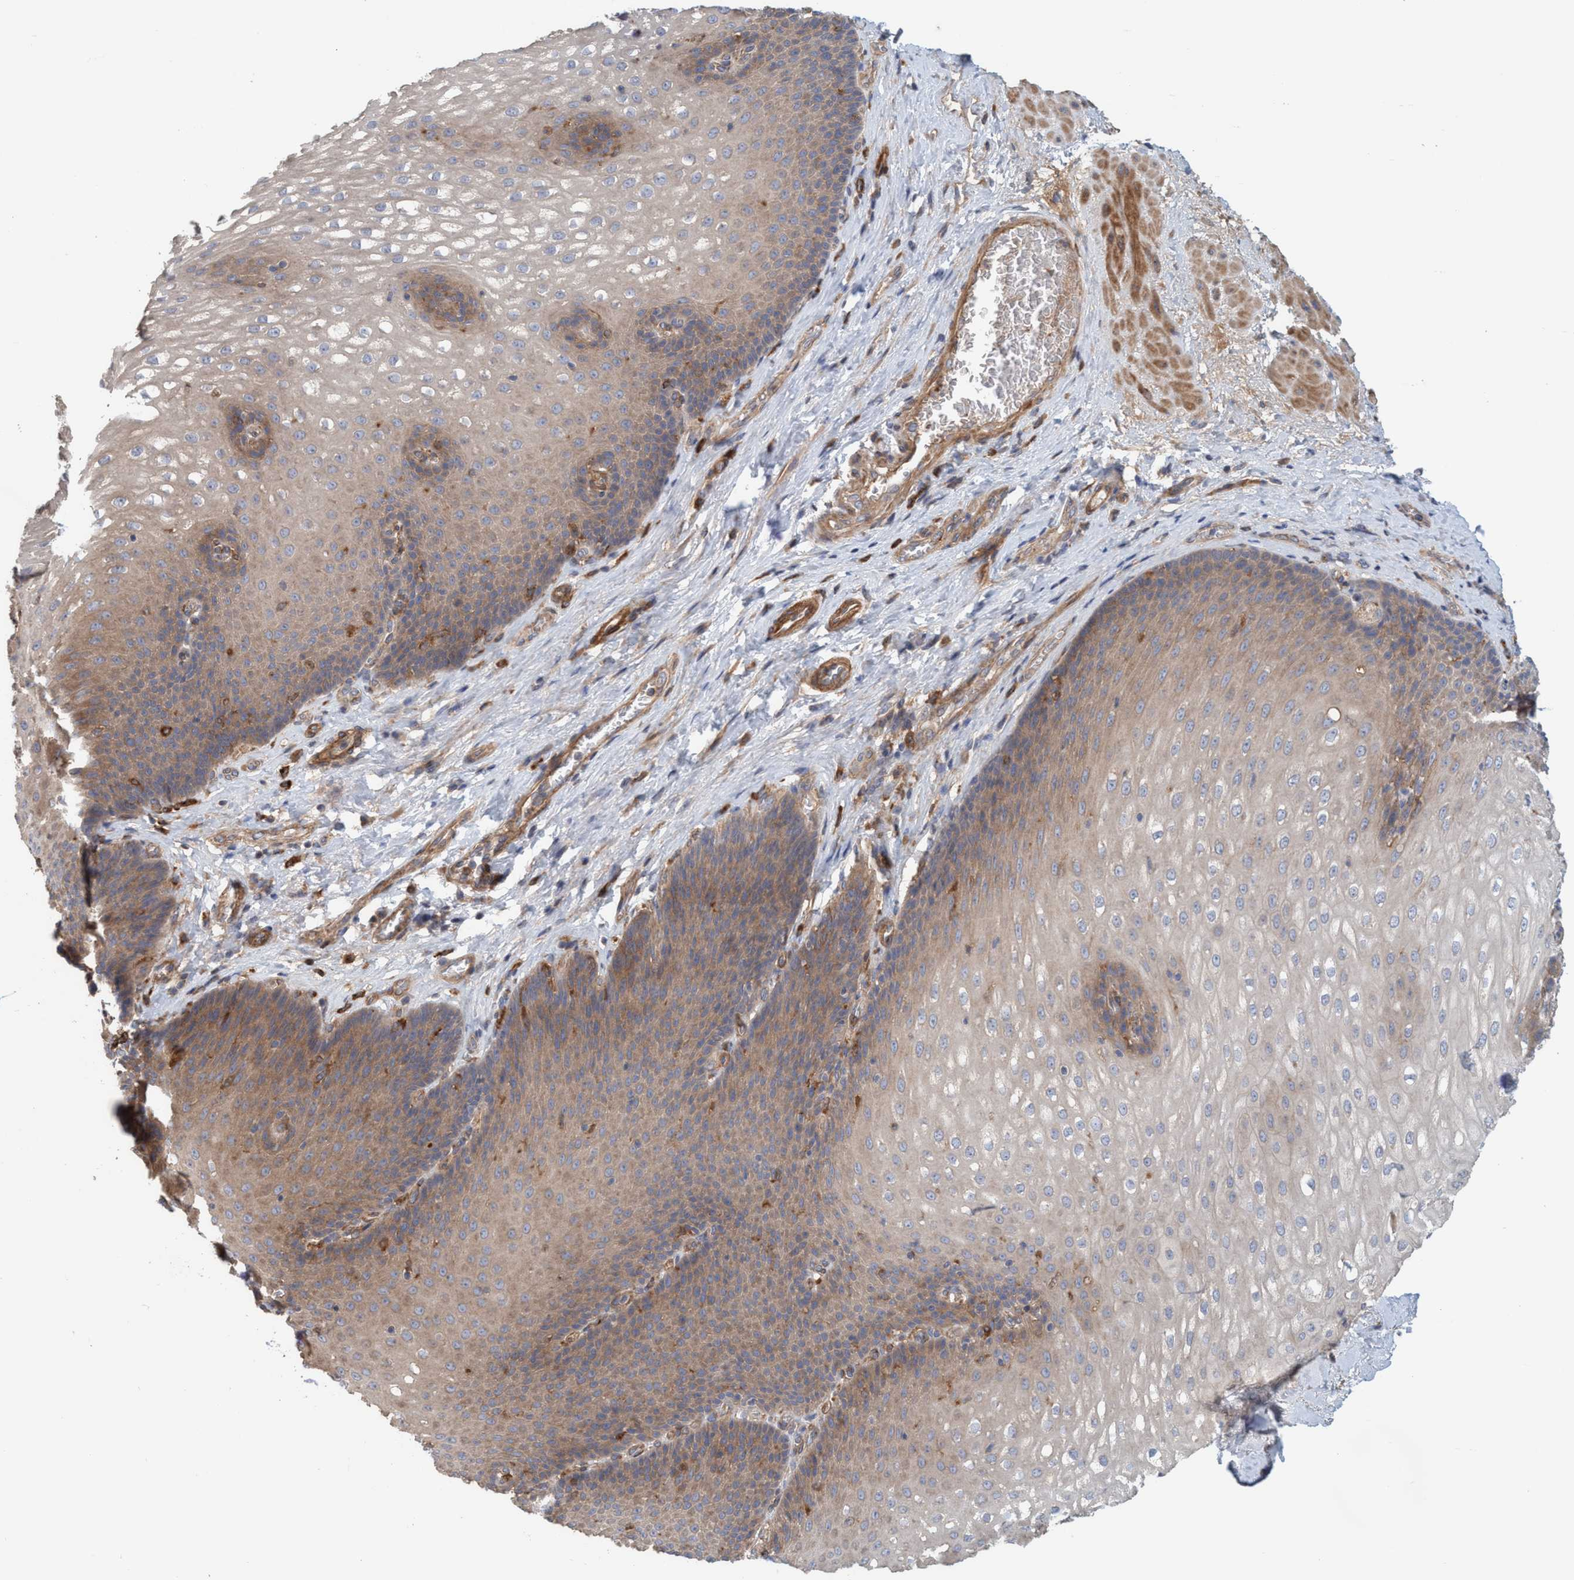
{"staining": {"intensity": "weak", "quantity": ">75%", "location": "cytoplasmic/membranous"}, "tissue": "esophagus", "cell_type": "Squamous epithelial cells", "image_type": "normal", "snomed": [{"axis": "morphology", "description": "Normal tissue, NOS"}, {"axis": "topography", "description": "Esophagus"}], "caption": "Protein expression analysis of normal human esophagus reveals weak cytoplasmic/membranous expression in about >75% of squamous epithelial cells.", "gene": "SPECC1", "patient": {"sex": "male", "age": 48}}